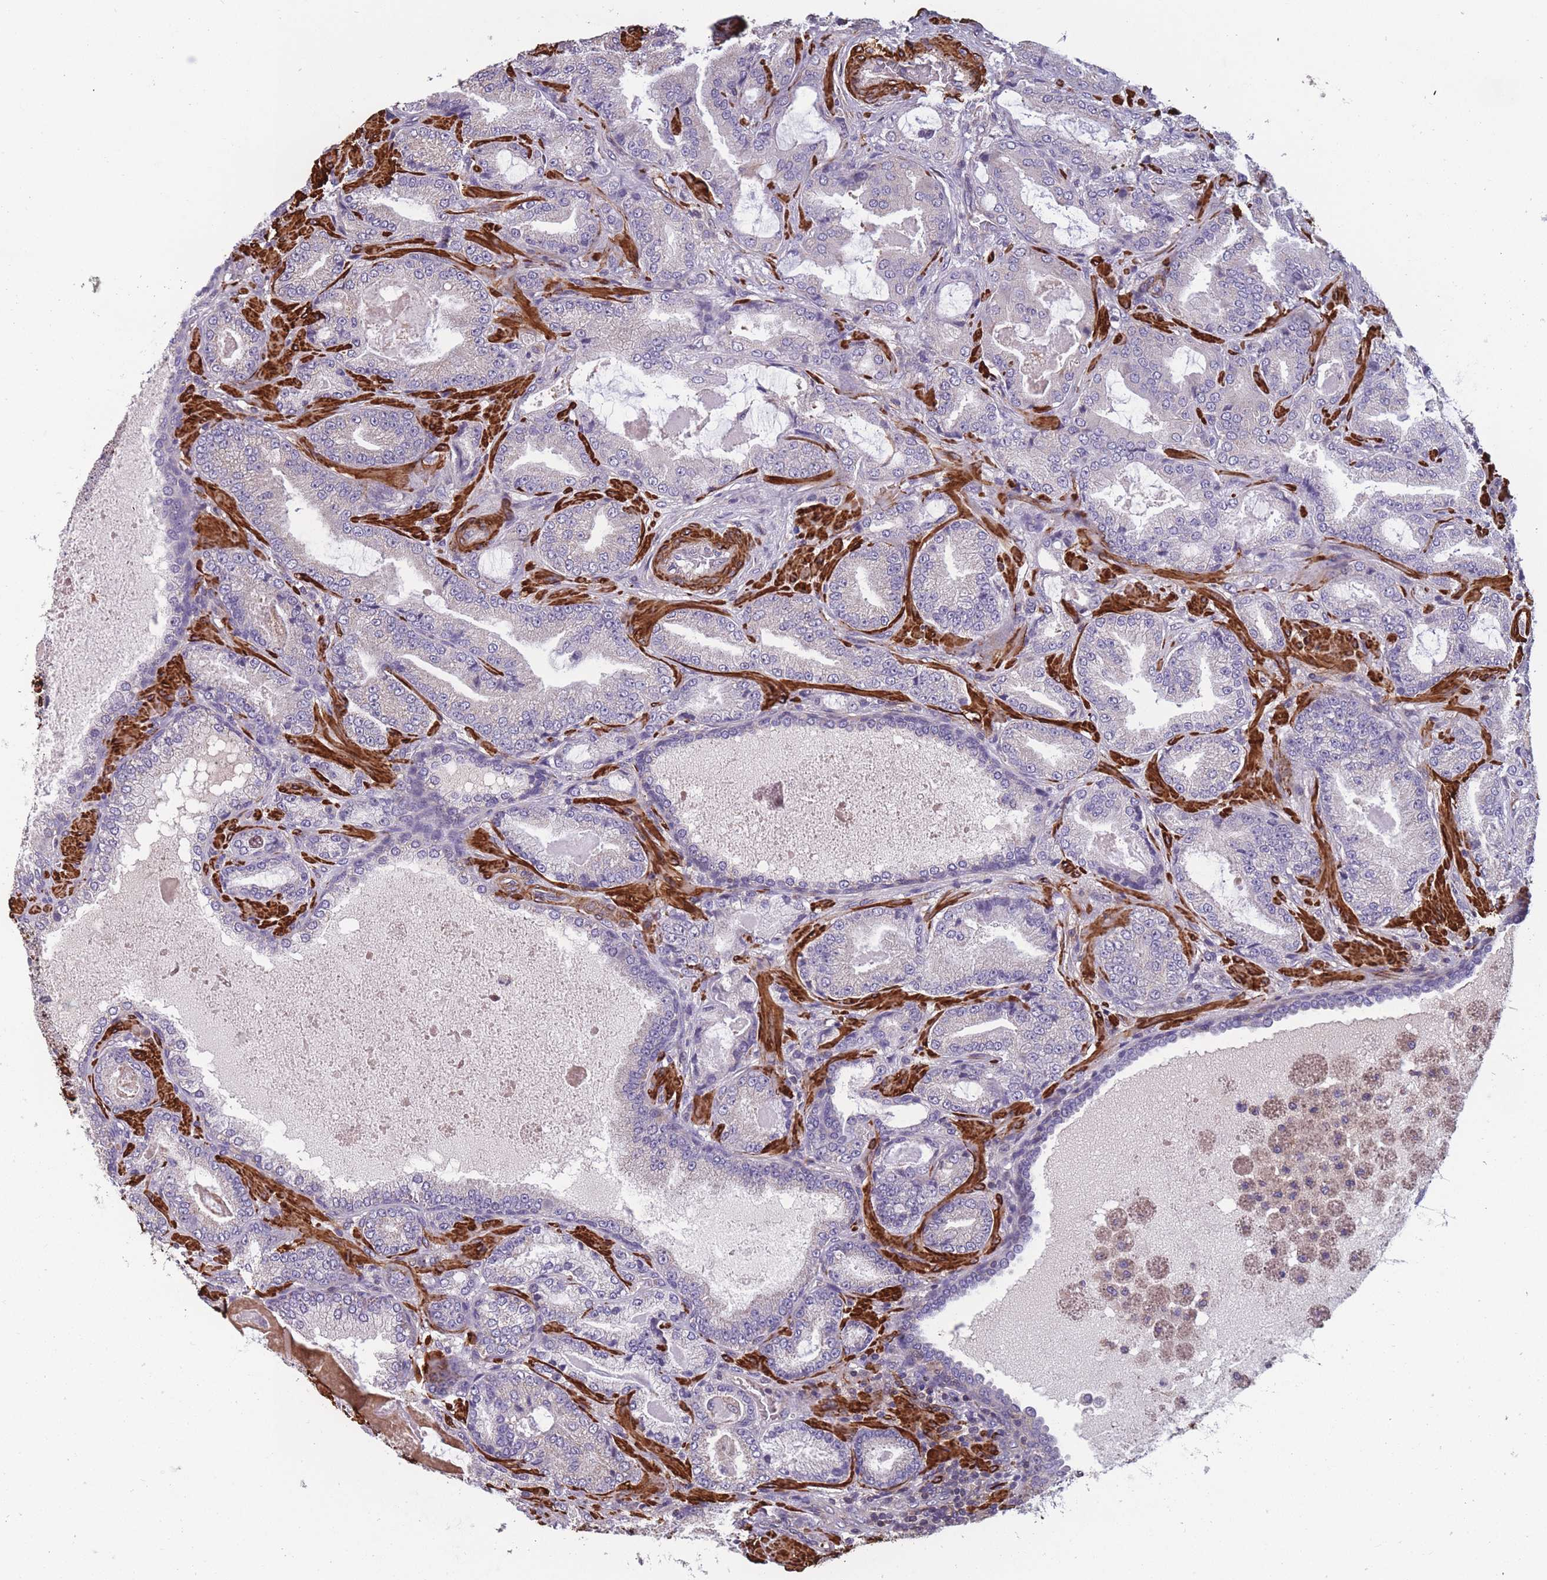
{"staining": {"intensity": "negative", "quantity": "none", "location": "none"}, "tissue": "prostate cancer", "cell_type": "Tumor cells", "image_type": "cancer", "snomed": [{"axis": "morphology", "description": "Adenocarcinoma, High grade"}, {"axis": "topography", "description": "Prostate"}], "caption": "Immunohistochemistry of prostate cancer (high-grade adenocarcinoma) shows no positivity in tumor cells.", "gene": "TOMM40L", "patient": {"sex": "male", "age": 68}}